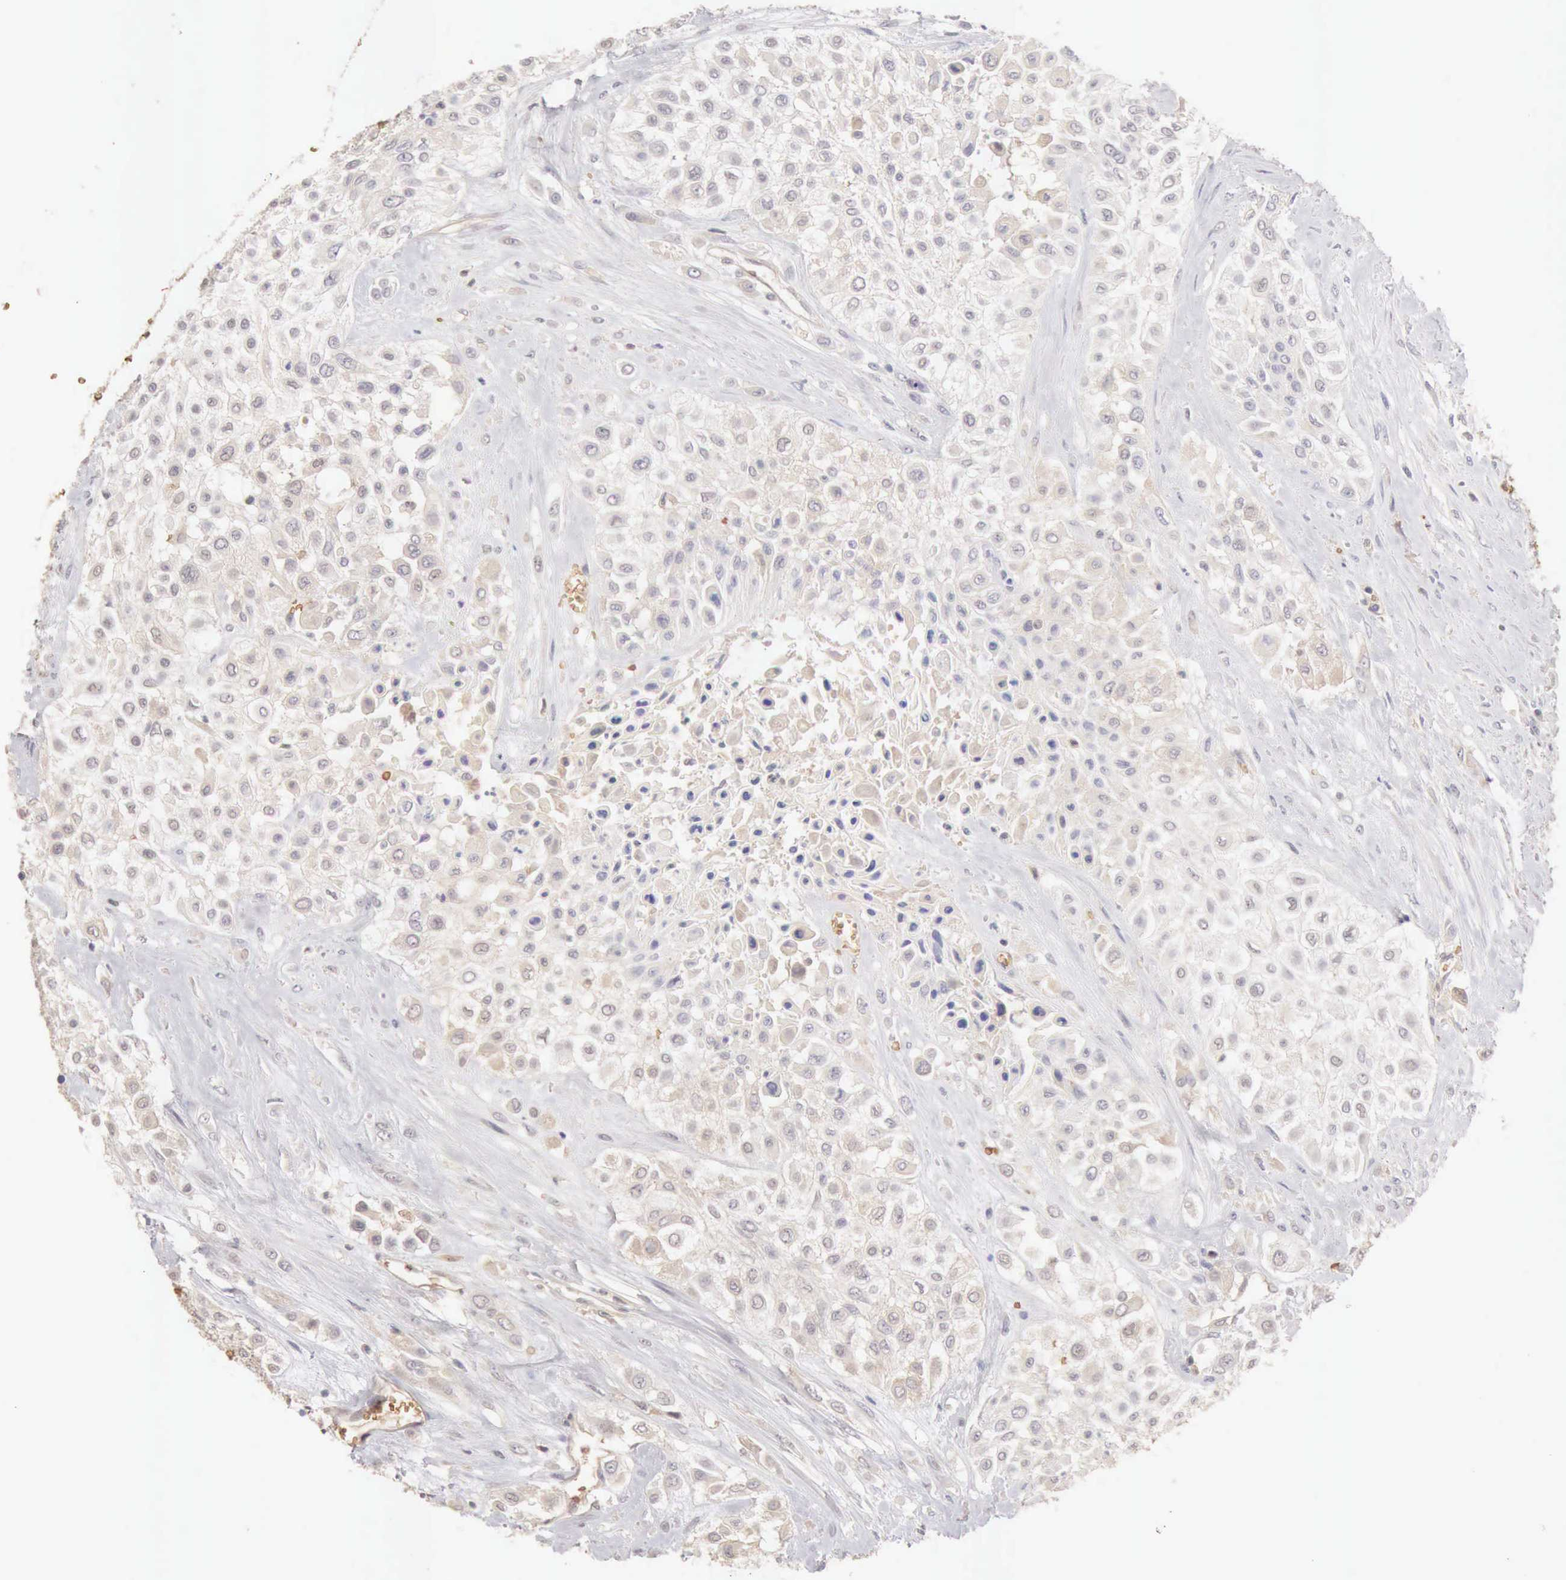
{"staining": {"intensity": "negative", "quantity": "none", "location": "none"}, "tissue": "urothelial cancer", "cell_type": "Tumor cells", "image_type": "cancer", "snomed": [{"axis": "morphology", "description": "Urothelial carcinoma, High grade"}, {"axis": "topography", "description": "Urinary bladder"}], "caption": "Human urothelial carcinoma (high-grade) stained for a protein using IHC shows no positivity in tumor cells.", "gene": "CFI", "patient": {"sex": "male", "age": 57}}